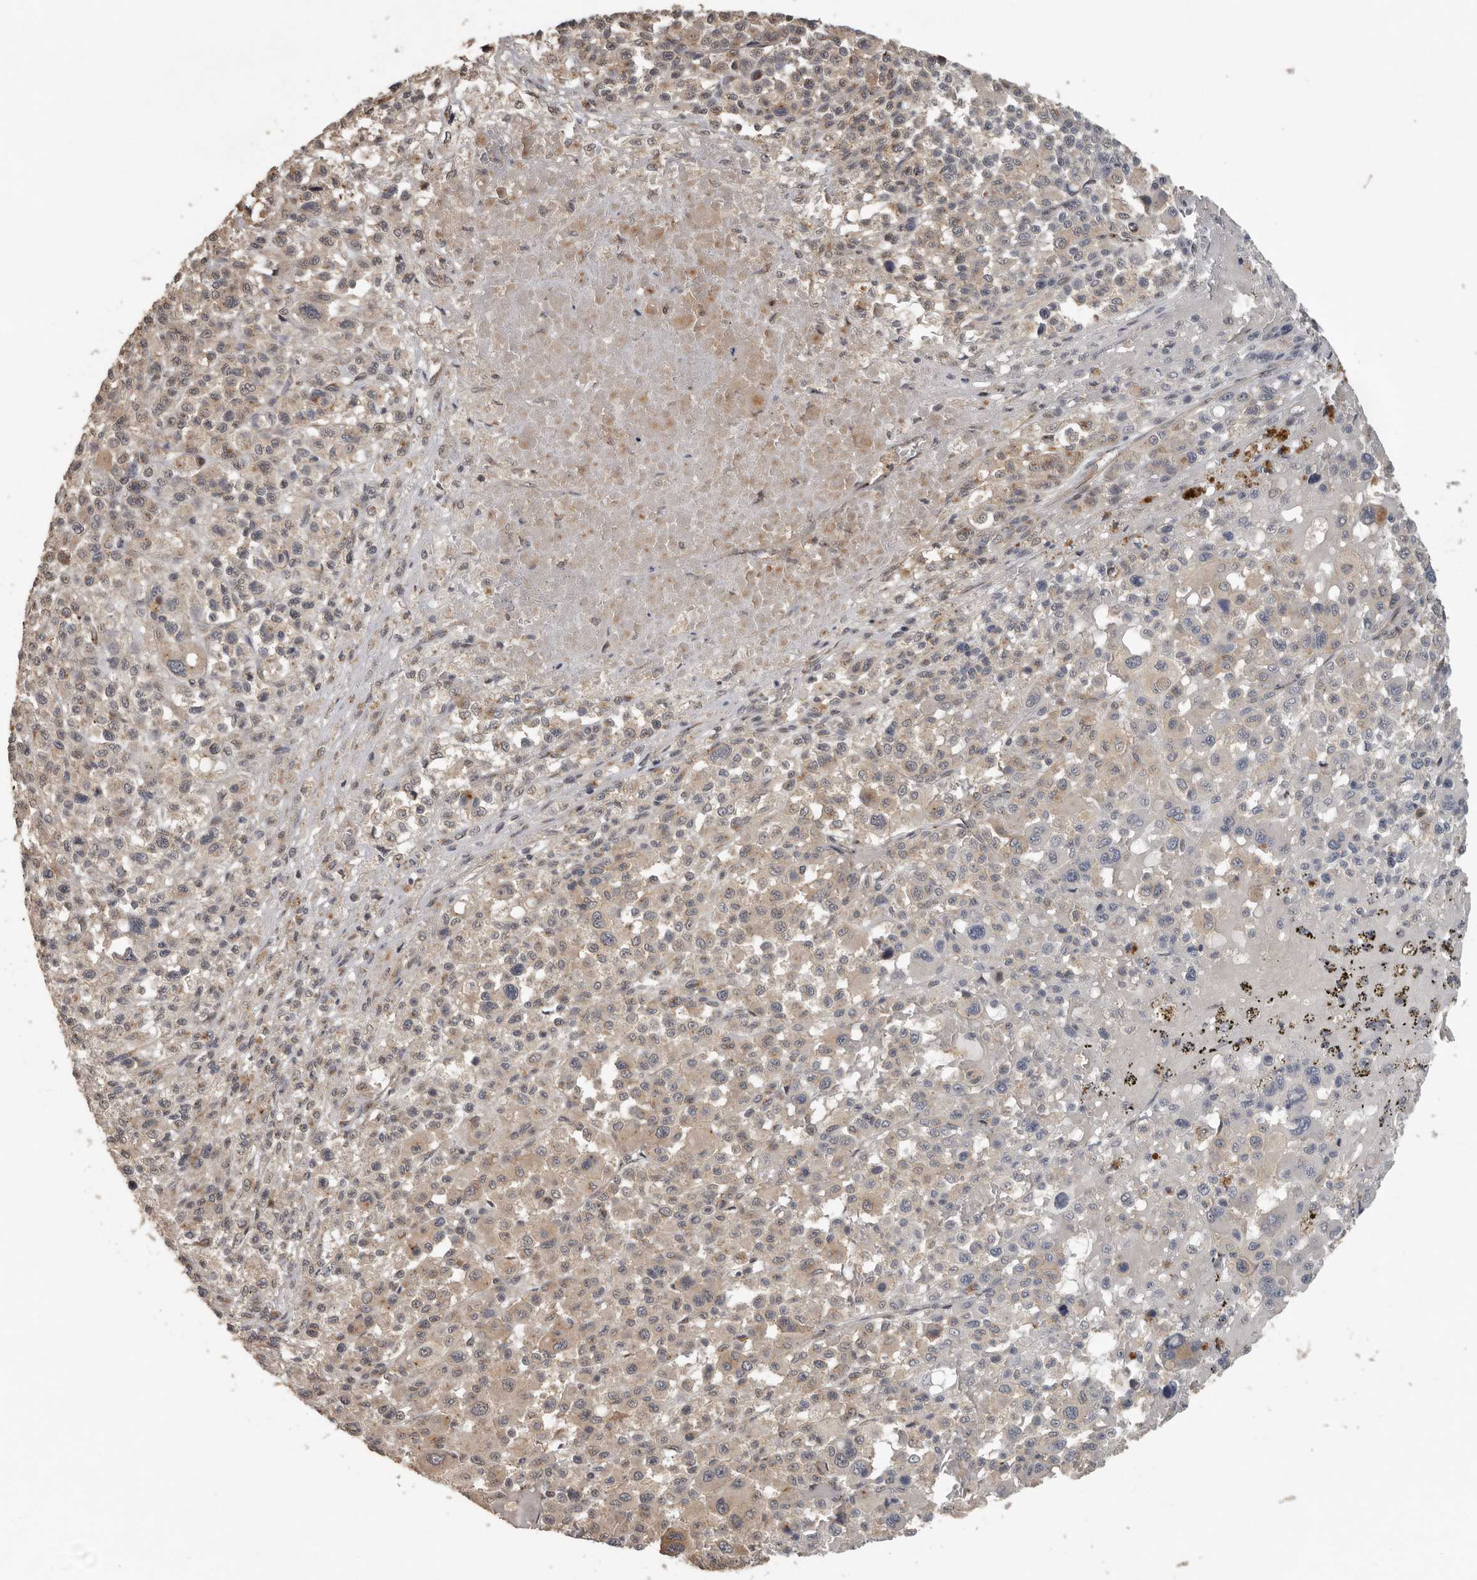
{"staining": {"intensity": "weak", "quantity": ">75%", "location": "cytoplasmic/membranous"}, "tissue": "melanoma", "cell_type": "Tumor cells", "image_type": "cancer", "snomed": [{"axis": "morphology", "description": "Malignant melanoma, Metastatic site"}, {"axis": "topography", "description": "Skin"}], "caption": "Weak cytoplasmic/membranous protein expression is present in about >75% of tumor cells in malignant melanoma (metastatic site).", "gene": "CEP350", "patient": {"sex": "female", "age": 74}}